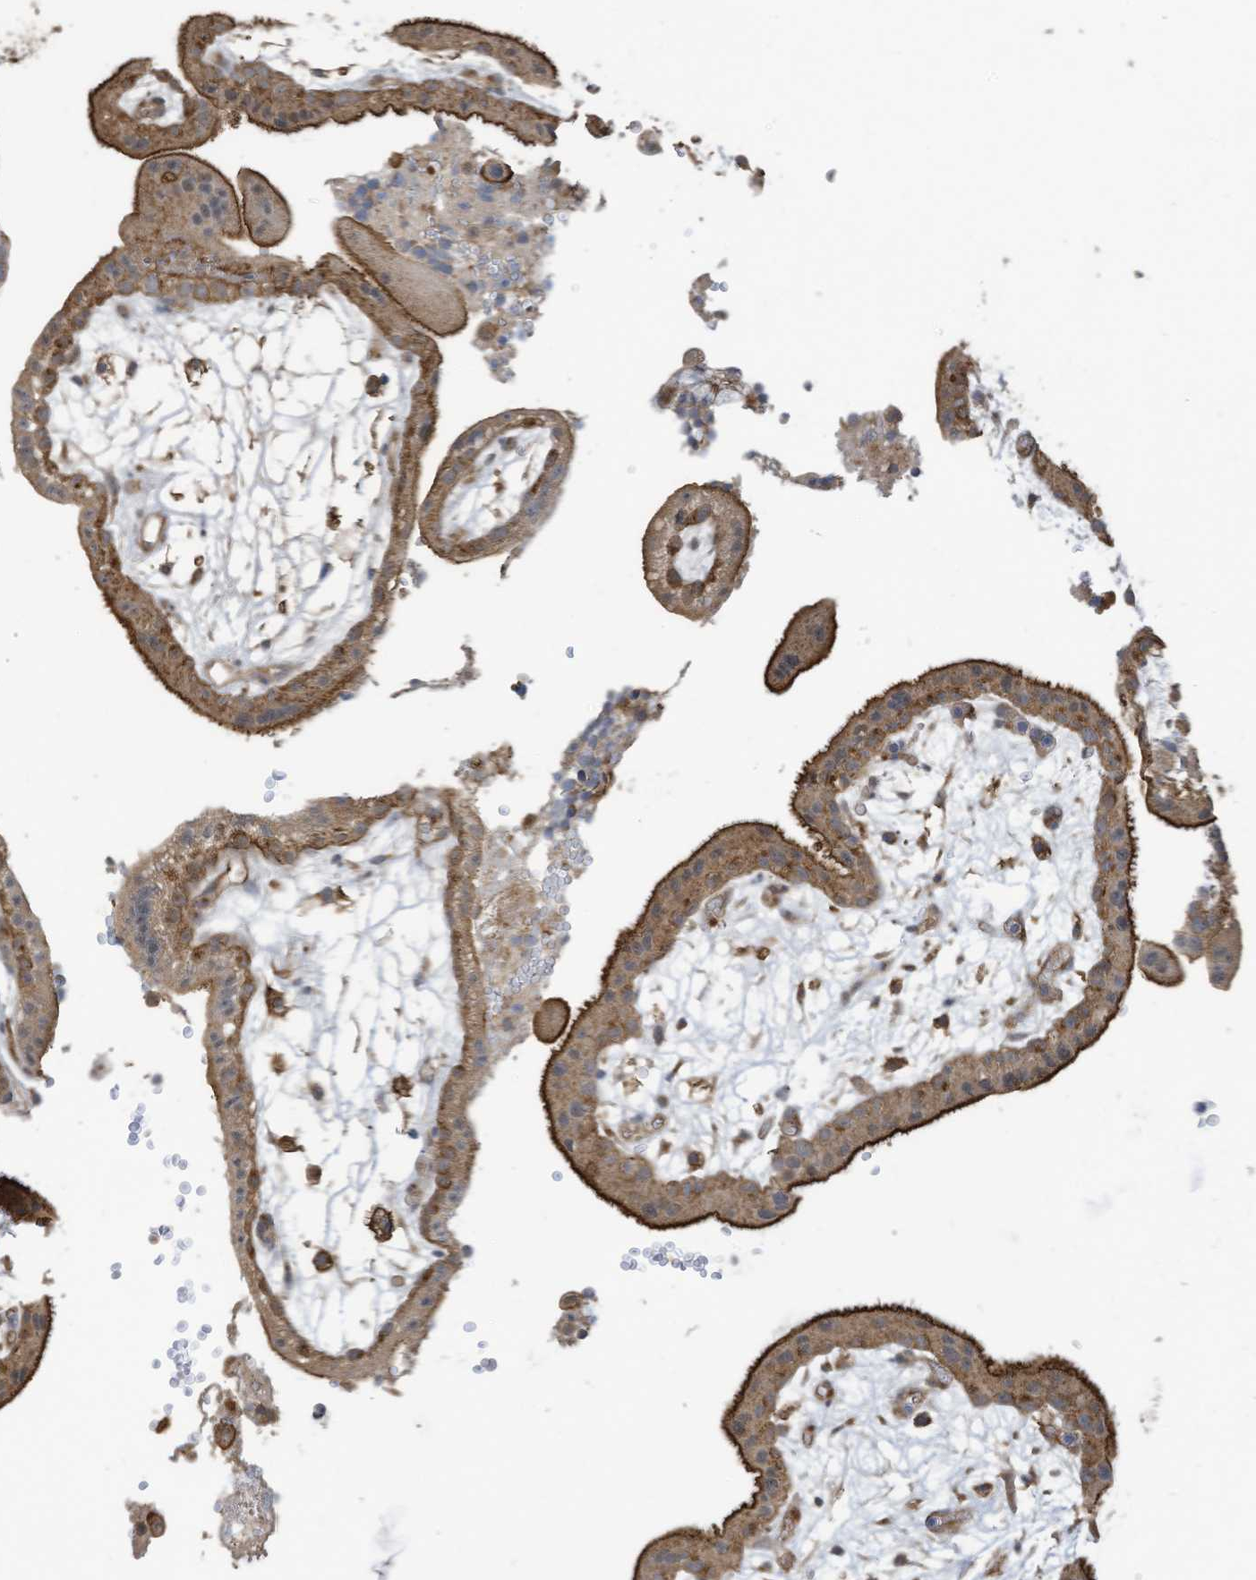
{"staining": {"intensity": "moderate", "quantity": ">75%", "location": "cytoplasmic/membranous"}, "tissue": "placenta", "cell_type": "Decidual cells", "image_type": "normal", "snomed": [{"axis": "morphology", "description": "Normal tissue, NOS"}, {"axis": "topography", "description": "Placenta"}], "caption": "Benign placenta reveals moderate cytoplasmic/membranous positivity in about >75% of decidual cells, visualized by immunohistochemistry. The protein is stained brown, and the nuclei are stained in blue (DAB IHC with brightfield microscopy, high magnification).", "gene": "COX10", "patient": {"sex": "female", "age": 18}}